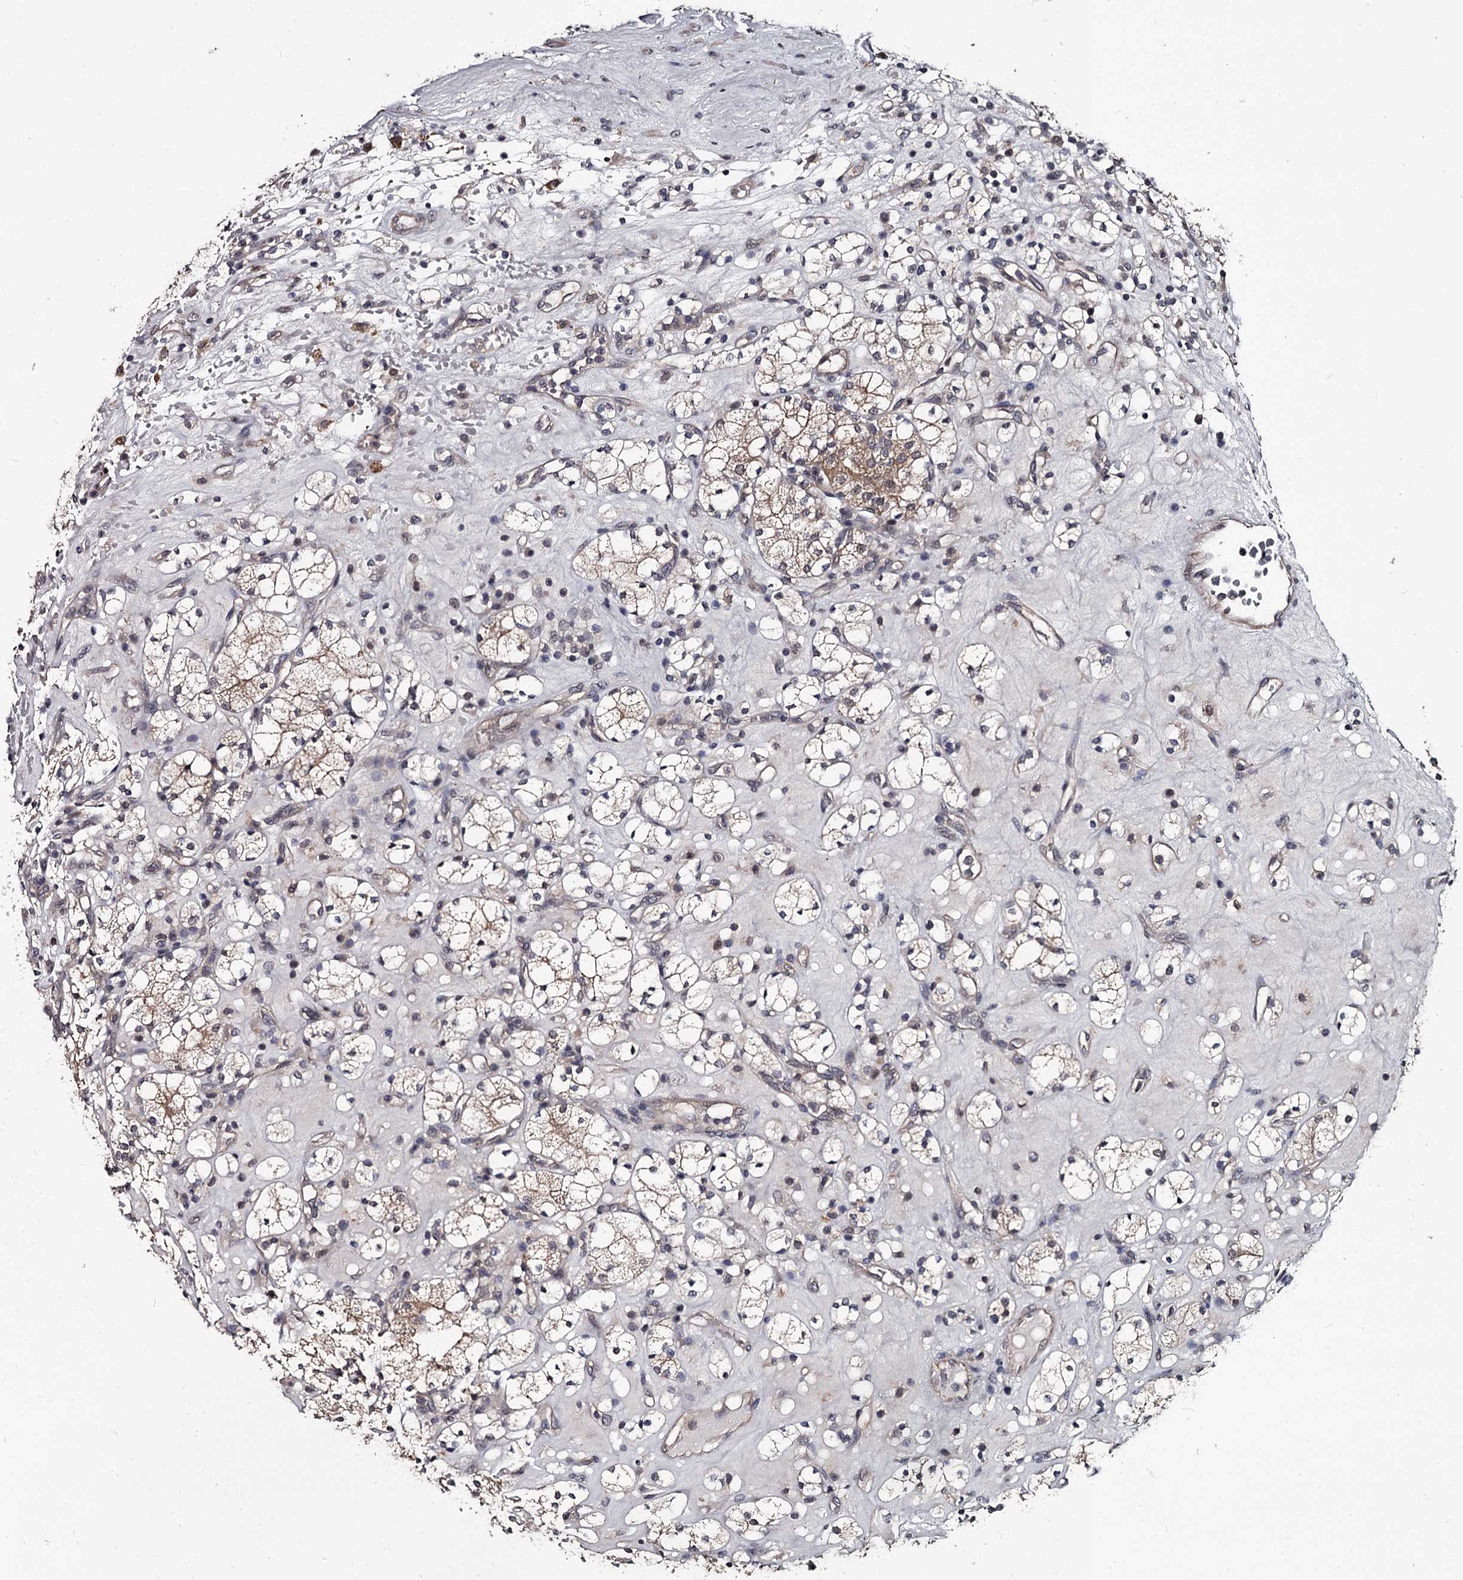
{"staining": {"intensity": "weak", "quantity": "<25%", "location": "cytoplasmic/membranous"}, "tissue": "renal cancer", "cell_type": "Tumor cells", "image_type": "cancer", "snomed": [{"axis": "morphology", "description": "Adenocarcinoma, NOS"}, {"axis": "topography", "description": "Kidney"}], "caption": "Immunohistochemistry (IHC) of human renal cancer shows no positivity in tumor cells.", "gene": "DAO", "patient": {"sex": "male", "age": 77}}